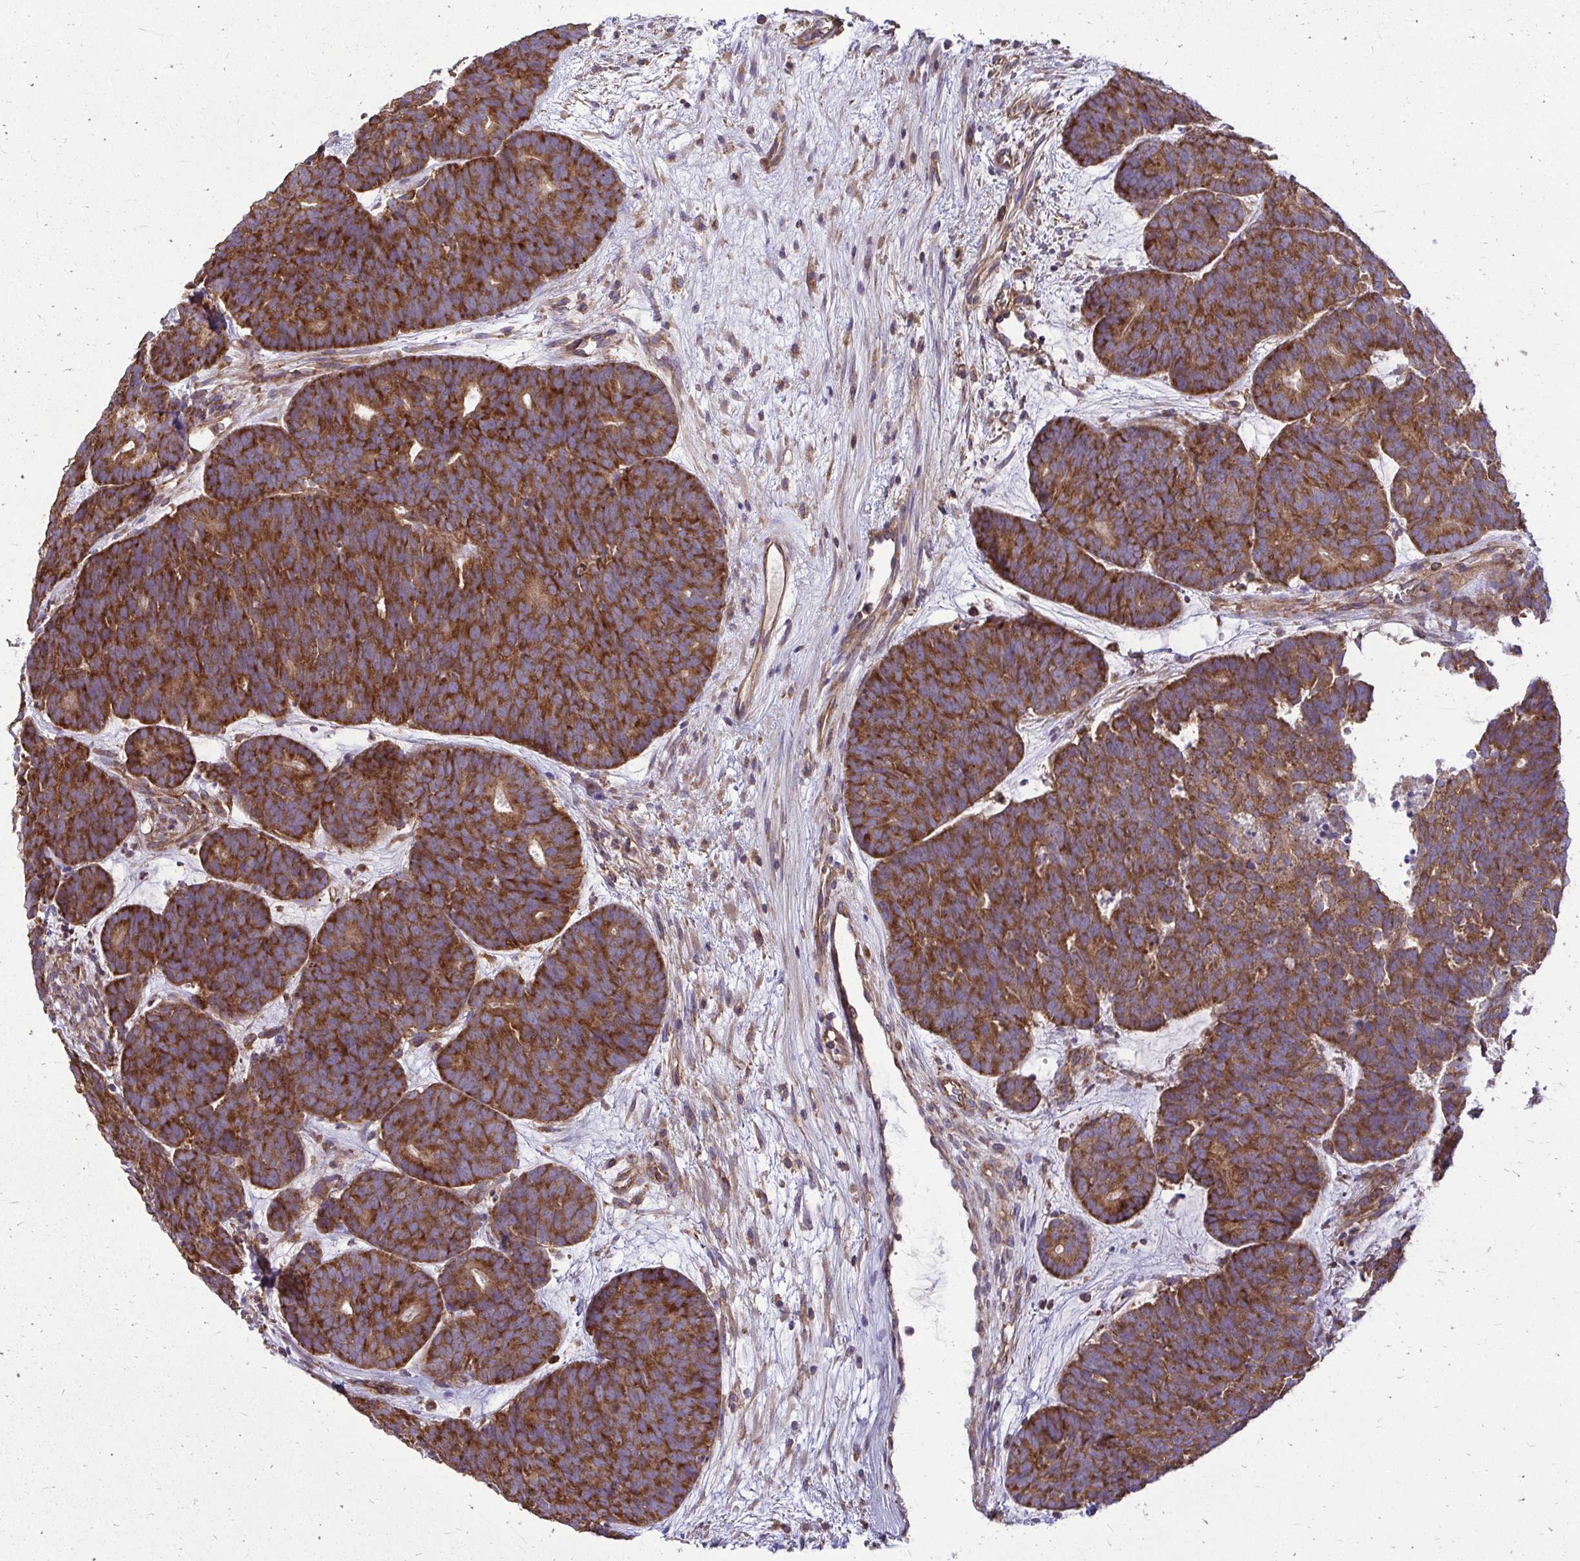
{"staining": {"intensity": "strong", "quantity": ">75%", "location": "cytoplasmic/membranous"}, "tissue": "head and neck cancer", "cell_type": "Tumor cells", "image_type": "cancer", "snomed": [{"axis": "morphology", "description": "Adenocarcinoma, NOS"}, {"axis": "topography", "description": "Head-Neck"}], "caption": "Head and neck adenocarcinoma stained with DAB IHC displays high levels of strong cytoplasmic/membranous positivity in about >75% of tumor cells.", "gene": "FMR1", "patient": {"sex": "female", "age": 81}}